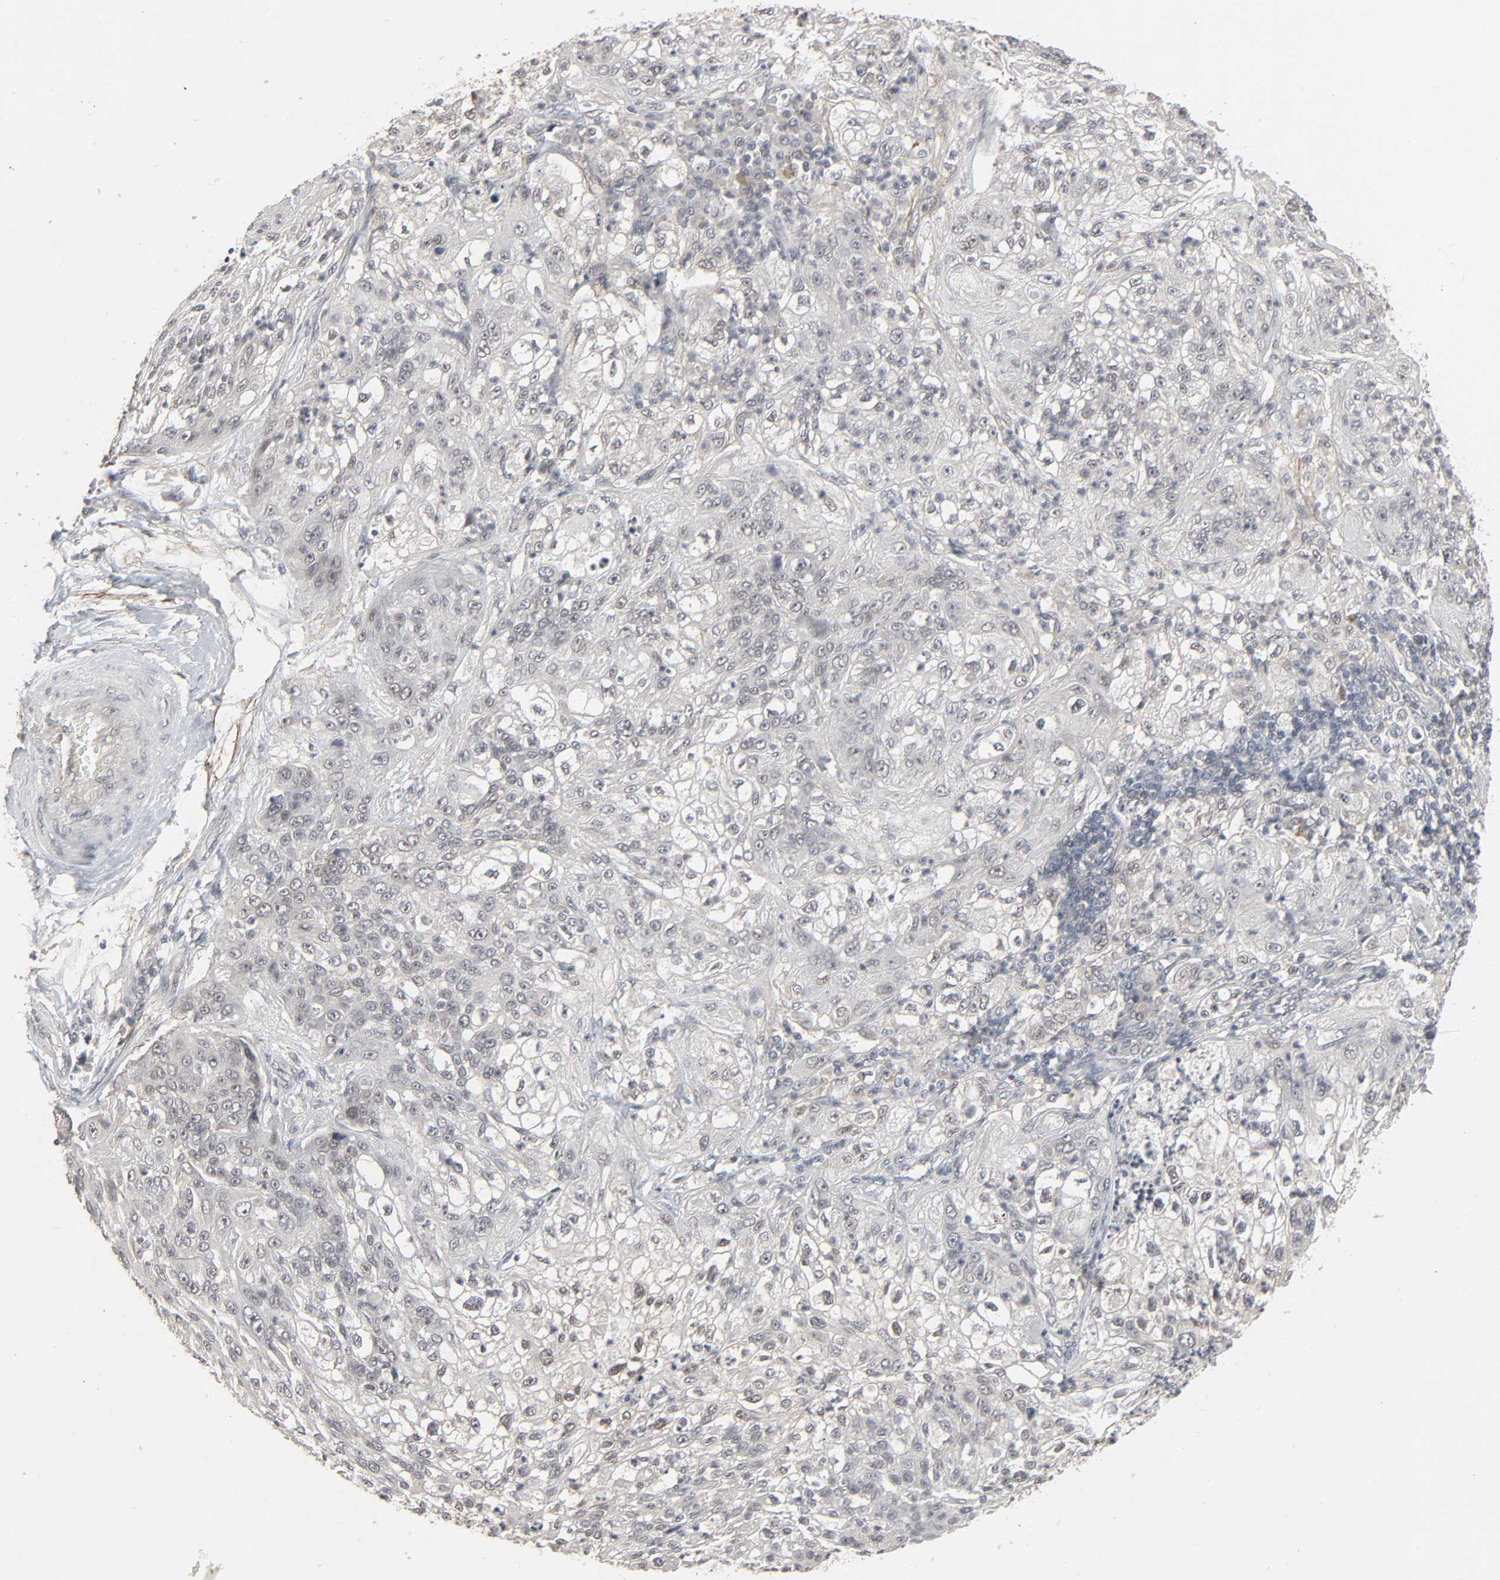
{"staining": {"intensity": "negative", "quantity": "none", "location": "none"}, "tissue": "lung cancer", "cell_type": "Tumor cells", "image_type": "cancer", "snomed": [{"axis": "morphology", "description": "Inflammation, NOS"}, {"axis": "morphology", "description": "Squamous cell carcinoma, NOS"}, {"axis": "topography", "description": "Lymph node"}, {"axis": "topography", "description": "Soft tissue"}, {"axis": "topography", "description": "Lung"}], "caption": "A high-resolution histopathology image shows immunohistochemistry (IHC) staining of lung cancer, which displays no significant staining in tumor cells. Nuclei are stained in blue.", "gene": "ZNF222", "patient": {"sex": "male", "age": 66}}